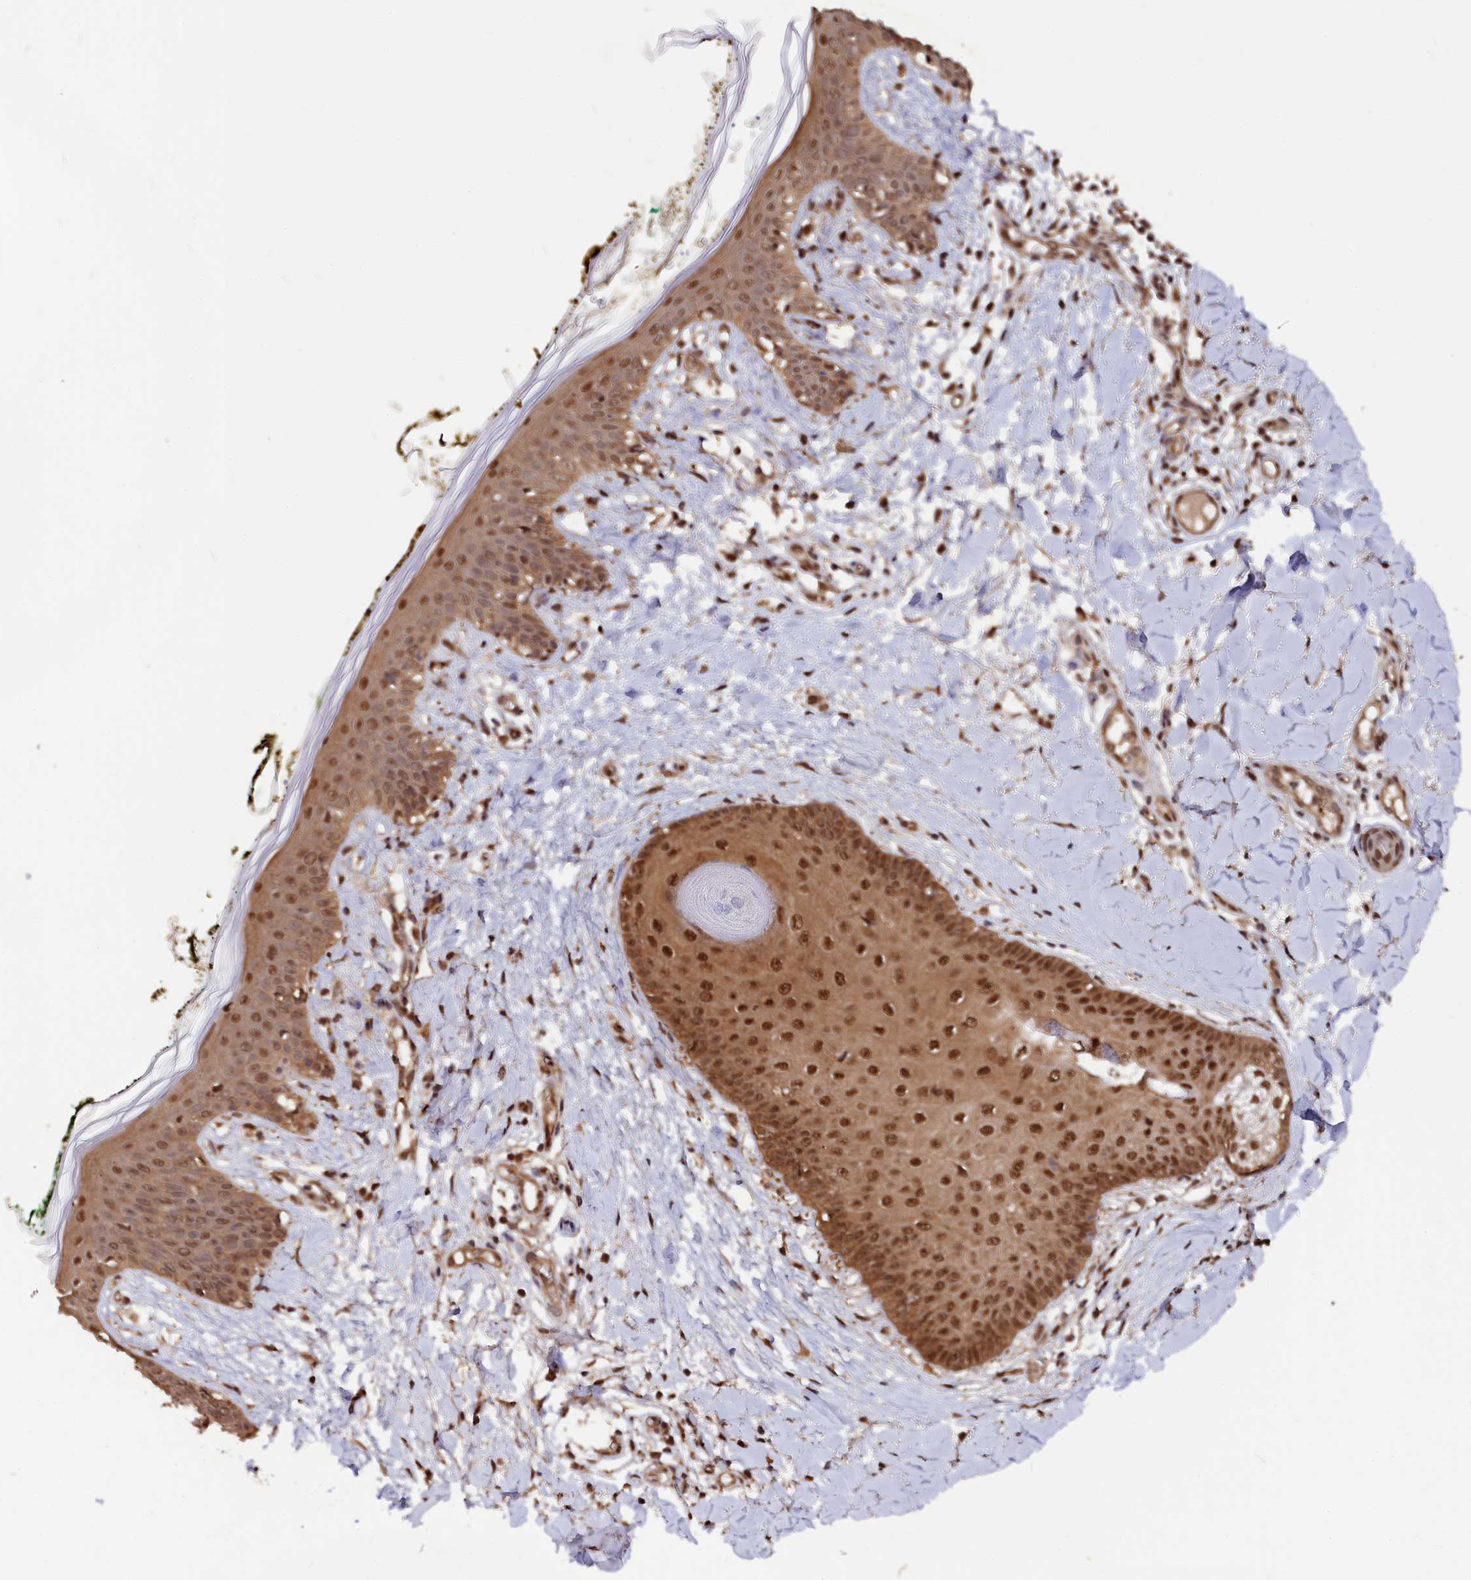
{"staining": {"intensity": "moderate", "quantity": ">75%", "location": "cytoplasmic/membranous,nuclear"}, "tissue": "skin", "cell_type": "Fibroblasts", "image_type": "normal", "snomed": [{"axis": "morphology", "description": "Normal tissue, NOS"}, {"axis": "topography", "description": "Skin"}], "caption": "This image shows immunohistochemistry (IHC) staining of unremarkable skin, with medium moderate cytoplasmic/membranous,nuclear expression in about >75% of fibroblasts.", "gene": "ADRM1", "patient": {"sex": "female", "age": 34}}